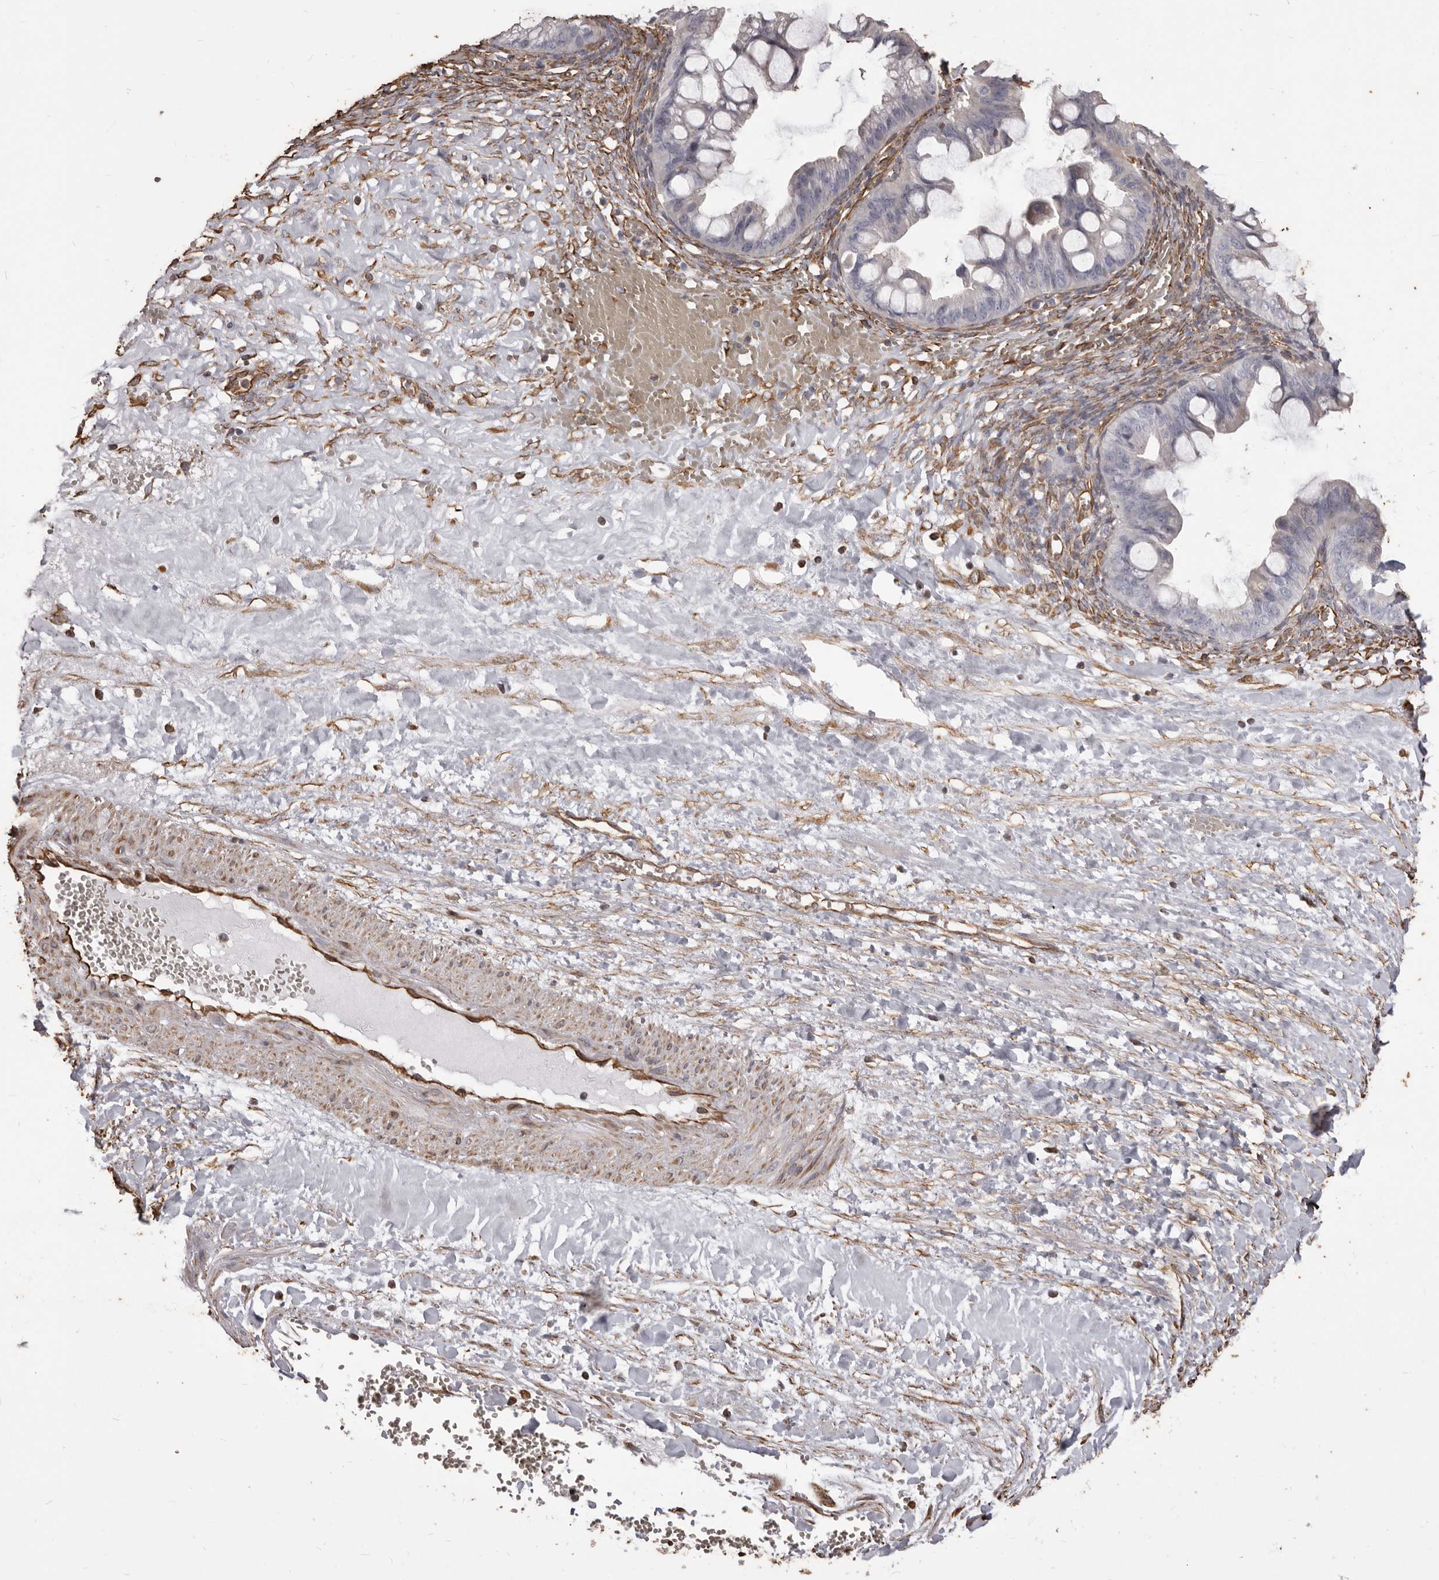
{"staining": {"intensity": "negative", "quantity": "none", "location": "none"}, "tissue": "ovarian cancer", "cell_type": "Tumor cells", "image_type": "cancer", "snomed": [{"axis": "morphology", "description": "Cystadenocarcinoma, mucinous, NOS"}, {"axis": "topography", "description": "Ovary"}], "caption": "Immunohistochemistry (IHC) of ovarian cancer (mucinous cystadenocarcinoma) shows no positivity in tumor cells. (Stains: DAB immunohistochemistry (IHC) with hematoxylin counter stain, Microscopy: brightfield microscopy at high magnification).", "gene": "MTURN", "patient": {"sex": "female", "age": 73}}